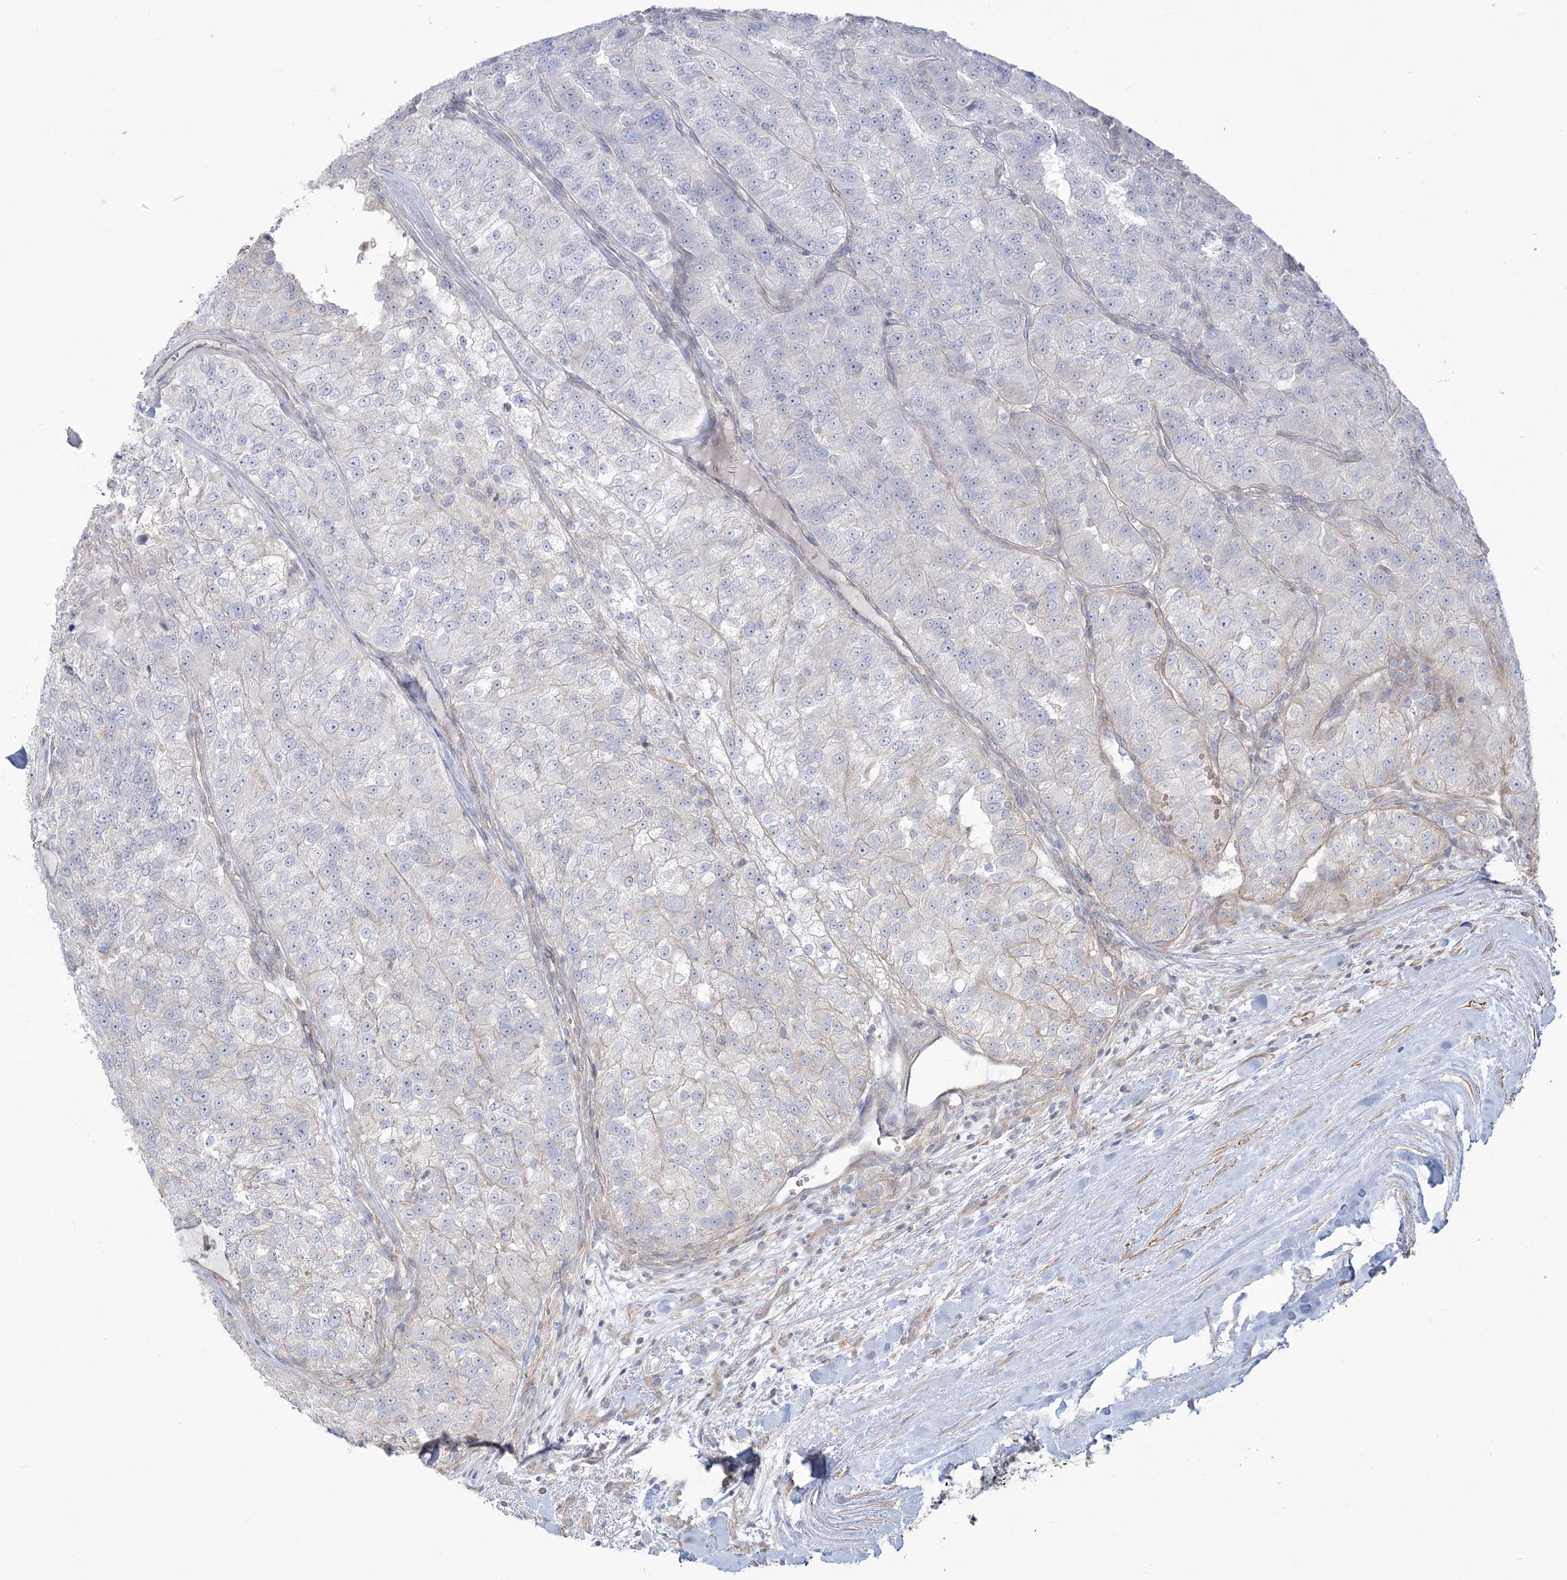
{"staining": {"intensity": "negative", "quantity": "none", "location": "none"}, "tissue": "renal cancer", "cell_type": "Tumor cells", "image_type": "cancer", "snomed": [{"axis": "morphology", "description": "Adenocarcinoma, NOS"}, {"axis": "topography", "description": "Kidney"}], "caption": "This histopathology image is of renal cancer stained with IHC to label a protein in brown with the nuclei are counter-stained blue. There is no positivity in tumor cells. The staining was performed using DAB (3,3'-diaminobenzidine) to visualize the protein expression in brown, while the nuclei were stained in blue with hematoxylin (Magnification: 20x).", "gene": "ZNF821", "patient": {"sex": "female", "age": 63}}